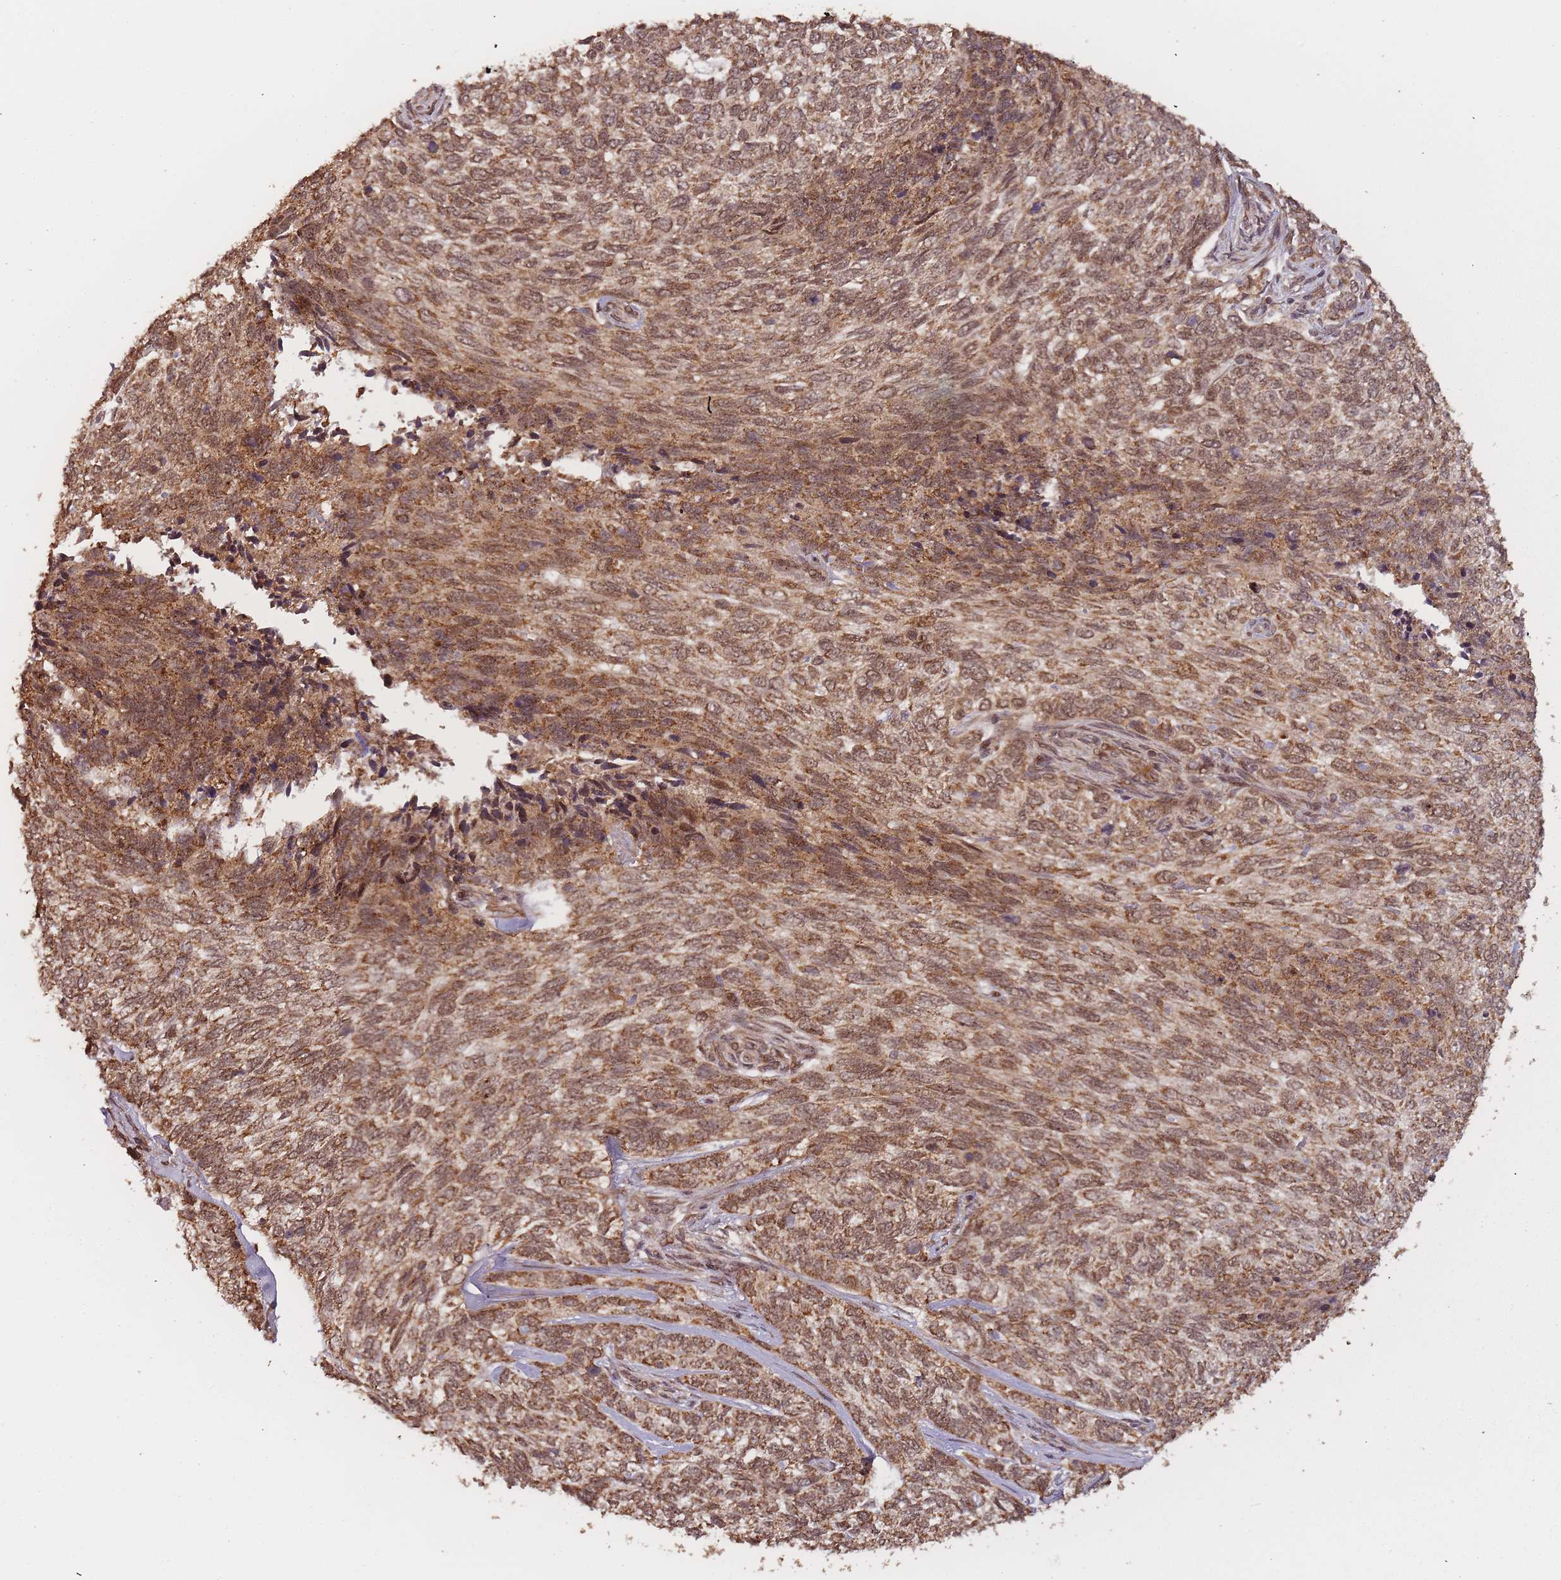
{"staining": {"intensity": "moderate", "quantity": ">75%", "location": "cytoplasmic/membranous,nuclear"}, "tissue": "skin cancer", "cell_type": "Tumor cells", "image_type": "cancer", "snomed": [{"axis": "morphology", "description": "Basal cell carcinoma"}, {"axis": "topography", "description": "Skin"}], "caption": "Immunohistochemistry micrograph of skin cancer (basal cell carcinoma) stained for a protein (brown), which shows medium levels of moderate cytoplasmic/membranous and nuclear staining in about >75% of tumor cells.", "gene": "ZNF497", "patient": {"sex": "female", "age": 65}}